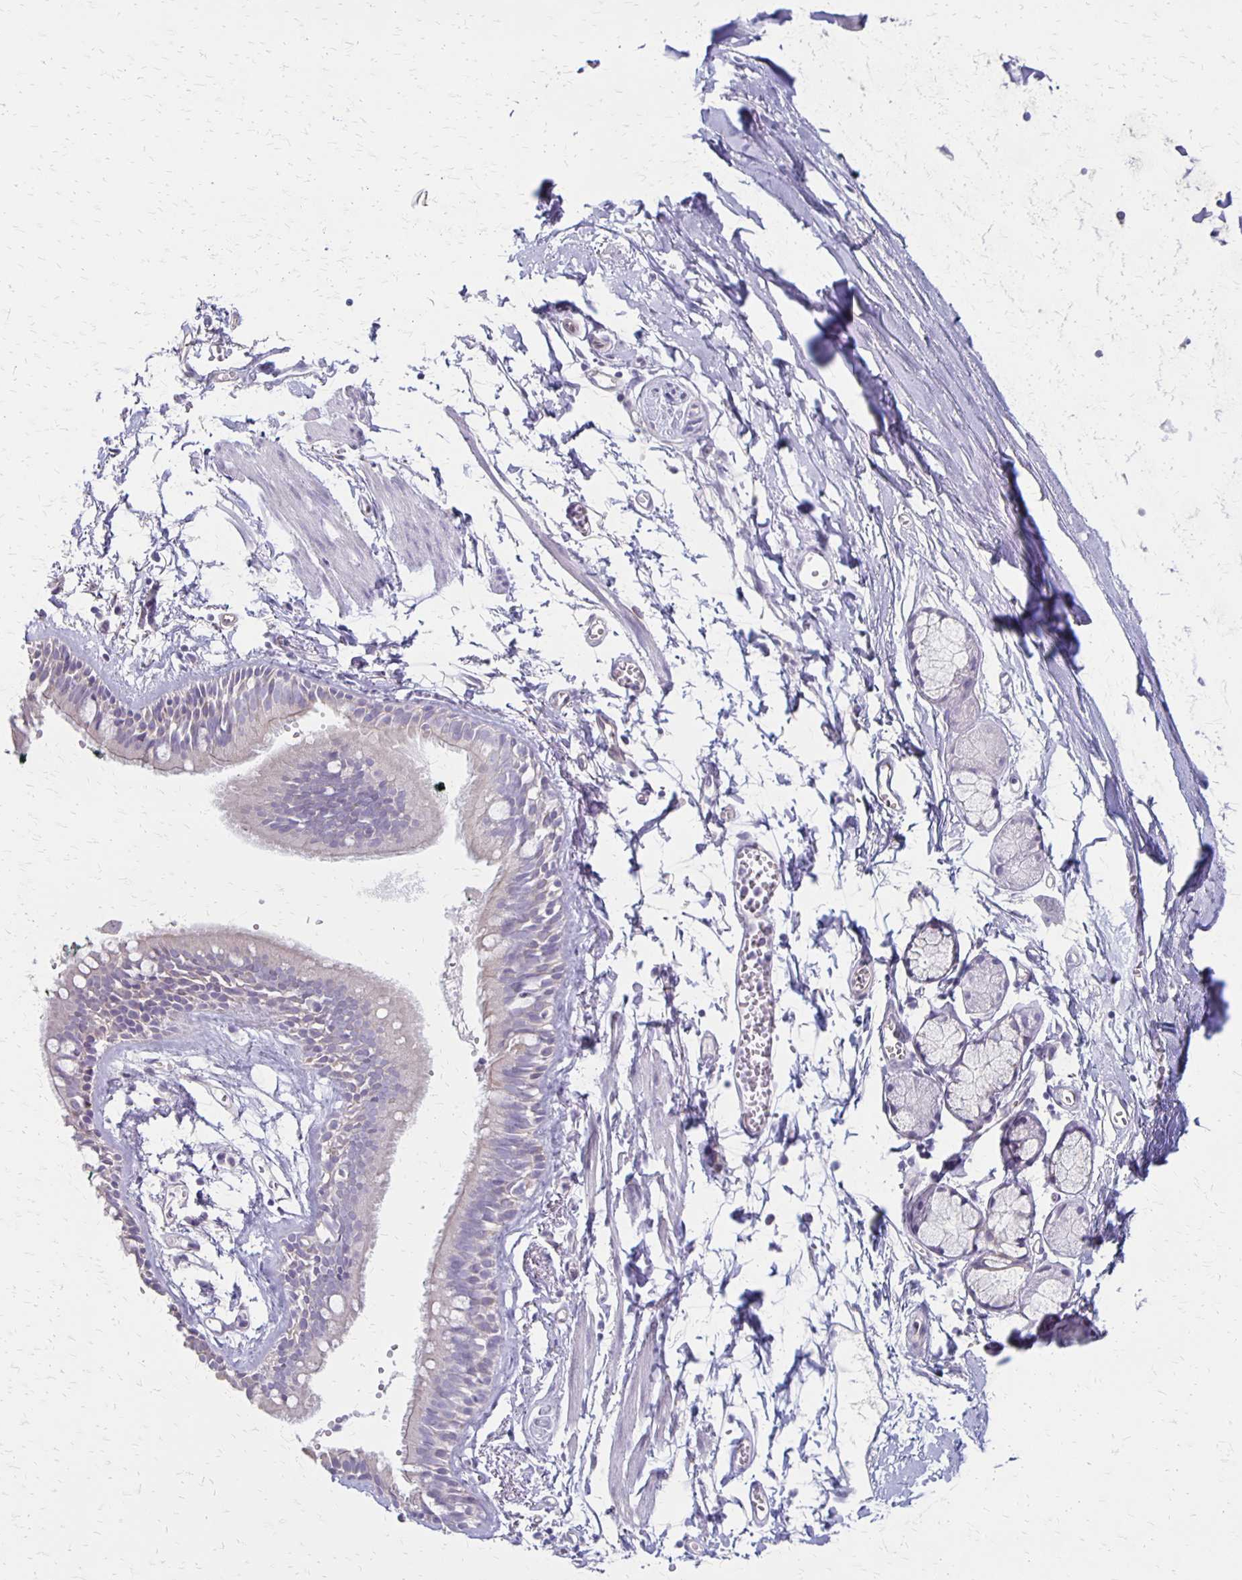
{"staining": {"intensity": "weak", "quantity": "<25%", "location": "cytoplasmic/membranous"}, "tissue": "bronchus", "cell_type": "Respiratory epithelial cells", "image_type": "normal", "snomed": [{"axis": "morphology", "description": "Normal tissue, NOS"}, {"axis": "topography", "description": "Cartilage tissue"}, {"axis": "topography", "description": "Bronchus"}], "caption": "Histopathology image shows no significant protein staining in respiratory epithelial cells of unremarkable bronchus.", "gene": "HOMER1", "patient": {"sex": "female", "age": 59}}